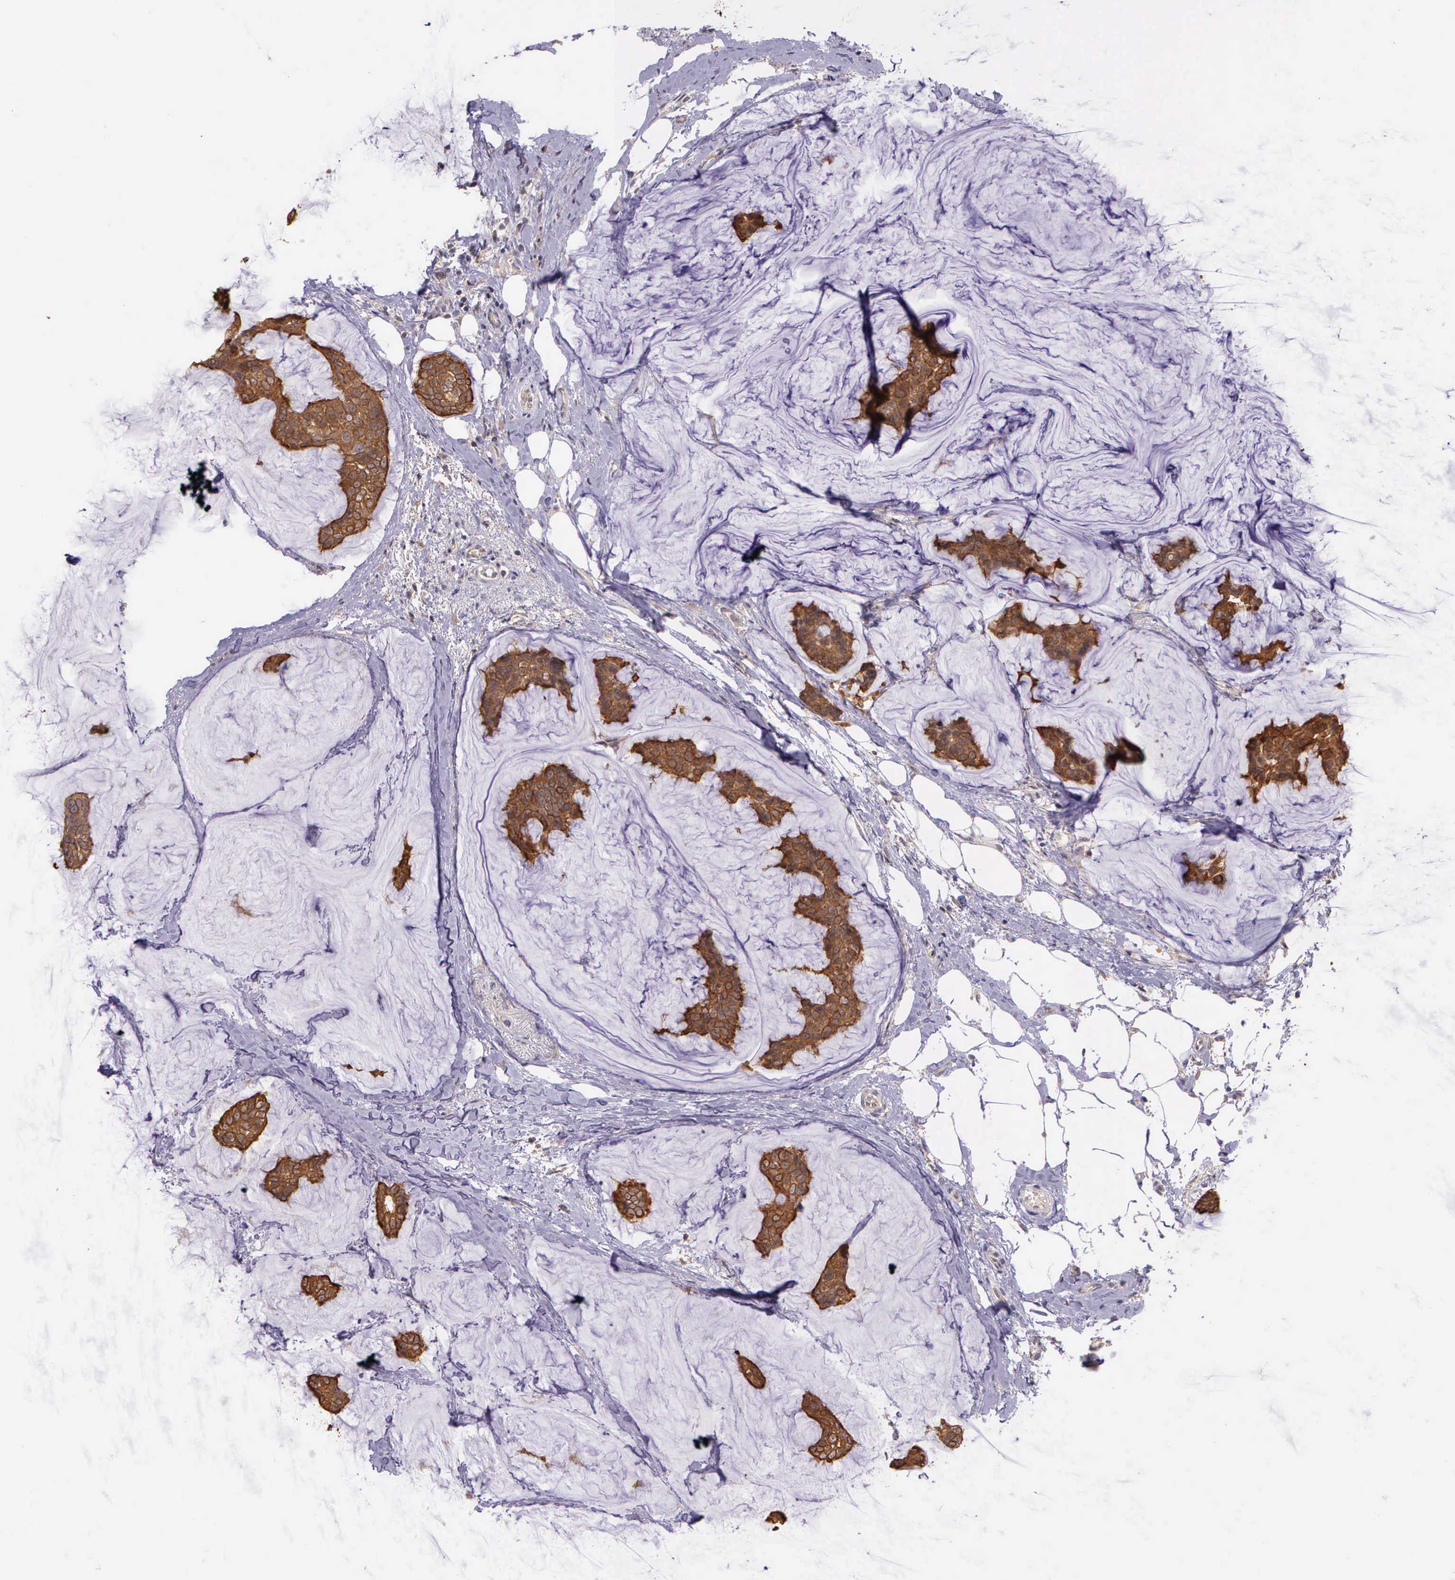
{"staining": {"intensity": "moderate", "quantity": ">75%", "location": "cytoplasmic/membranous"}, "tissue": "breast cancer", "cell_type": "Tumor cells", "image_type": "cancer", "snomed": [{"axis": "morphology", "description": "Duct carcinoma"}, {"axis": "topography", "description": "Breast"}], "caption": "Breast intraductal carcinoma stained for a protein displays moderate cytoplasmic/membranous positivity in tumor cells.", "gene": "IGBP1", "patient": {"sex": "female", "age": 93}}